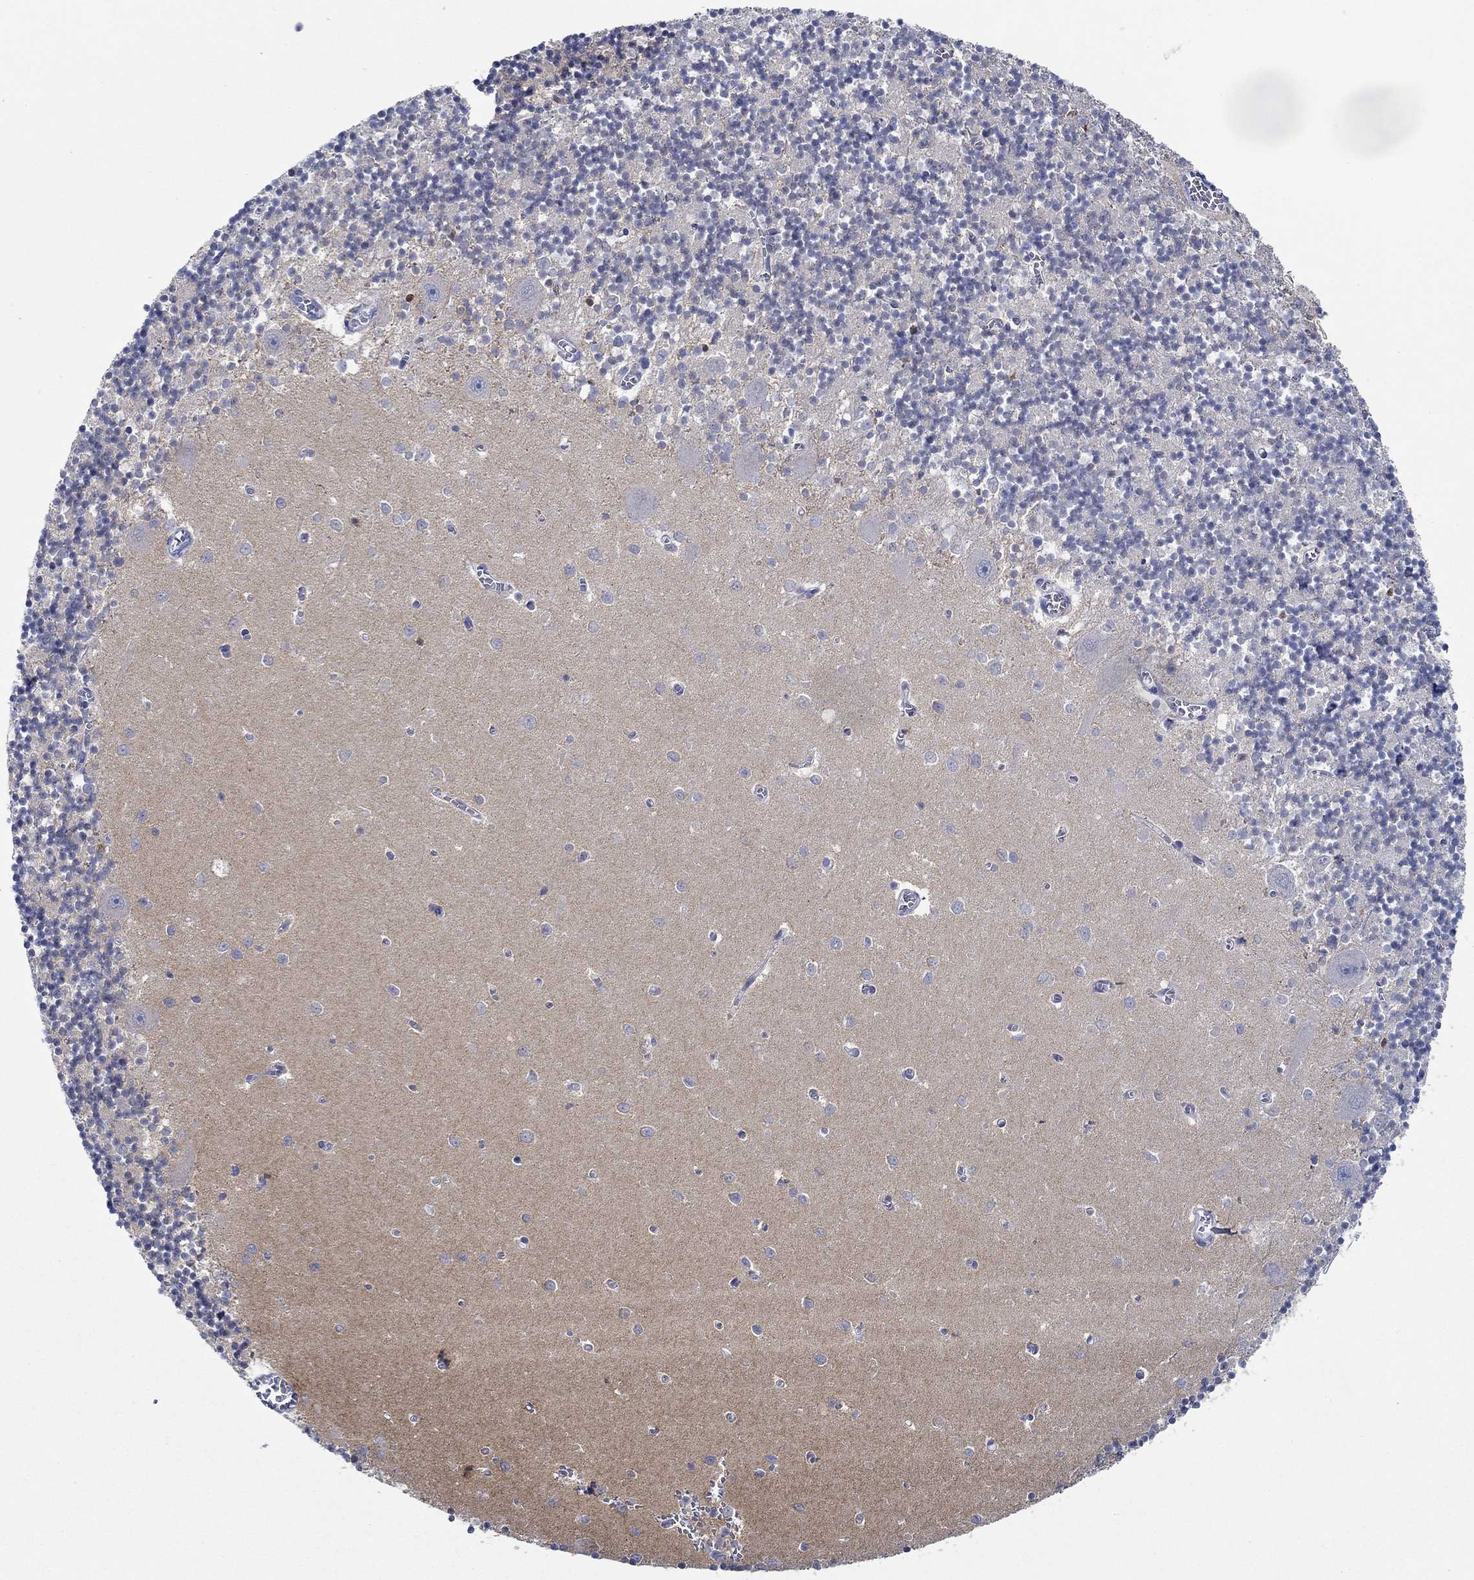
{"staining": {"intensity": "strong", "quantity": "<25%", "location": "cytoplasmic/membranous"}, "tissue": "cerebellum", "cell_type": "Cells in granular layer", "image_type": "normal", "snomed": [{"axis": "morphology", "description": "Normal tissue, NOS"}, {"axis": "topography", "description": "Cerebellum"}], "caption": "Protein positivity by immunohistochemistry reveals strong cytoplasmic/membranous positivity in about <25% of cells in granular layer in normal cerebellum.", "gene": "IGFBP6", "patient": {"sex": "female", "age": 64}}